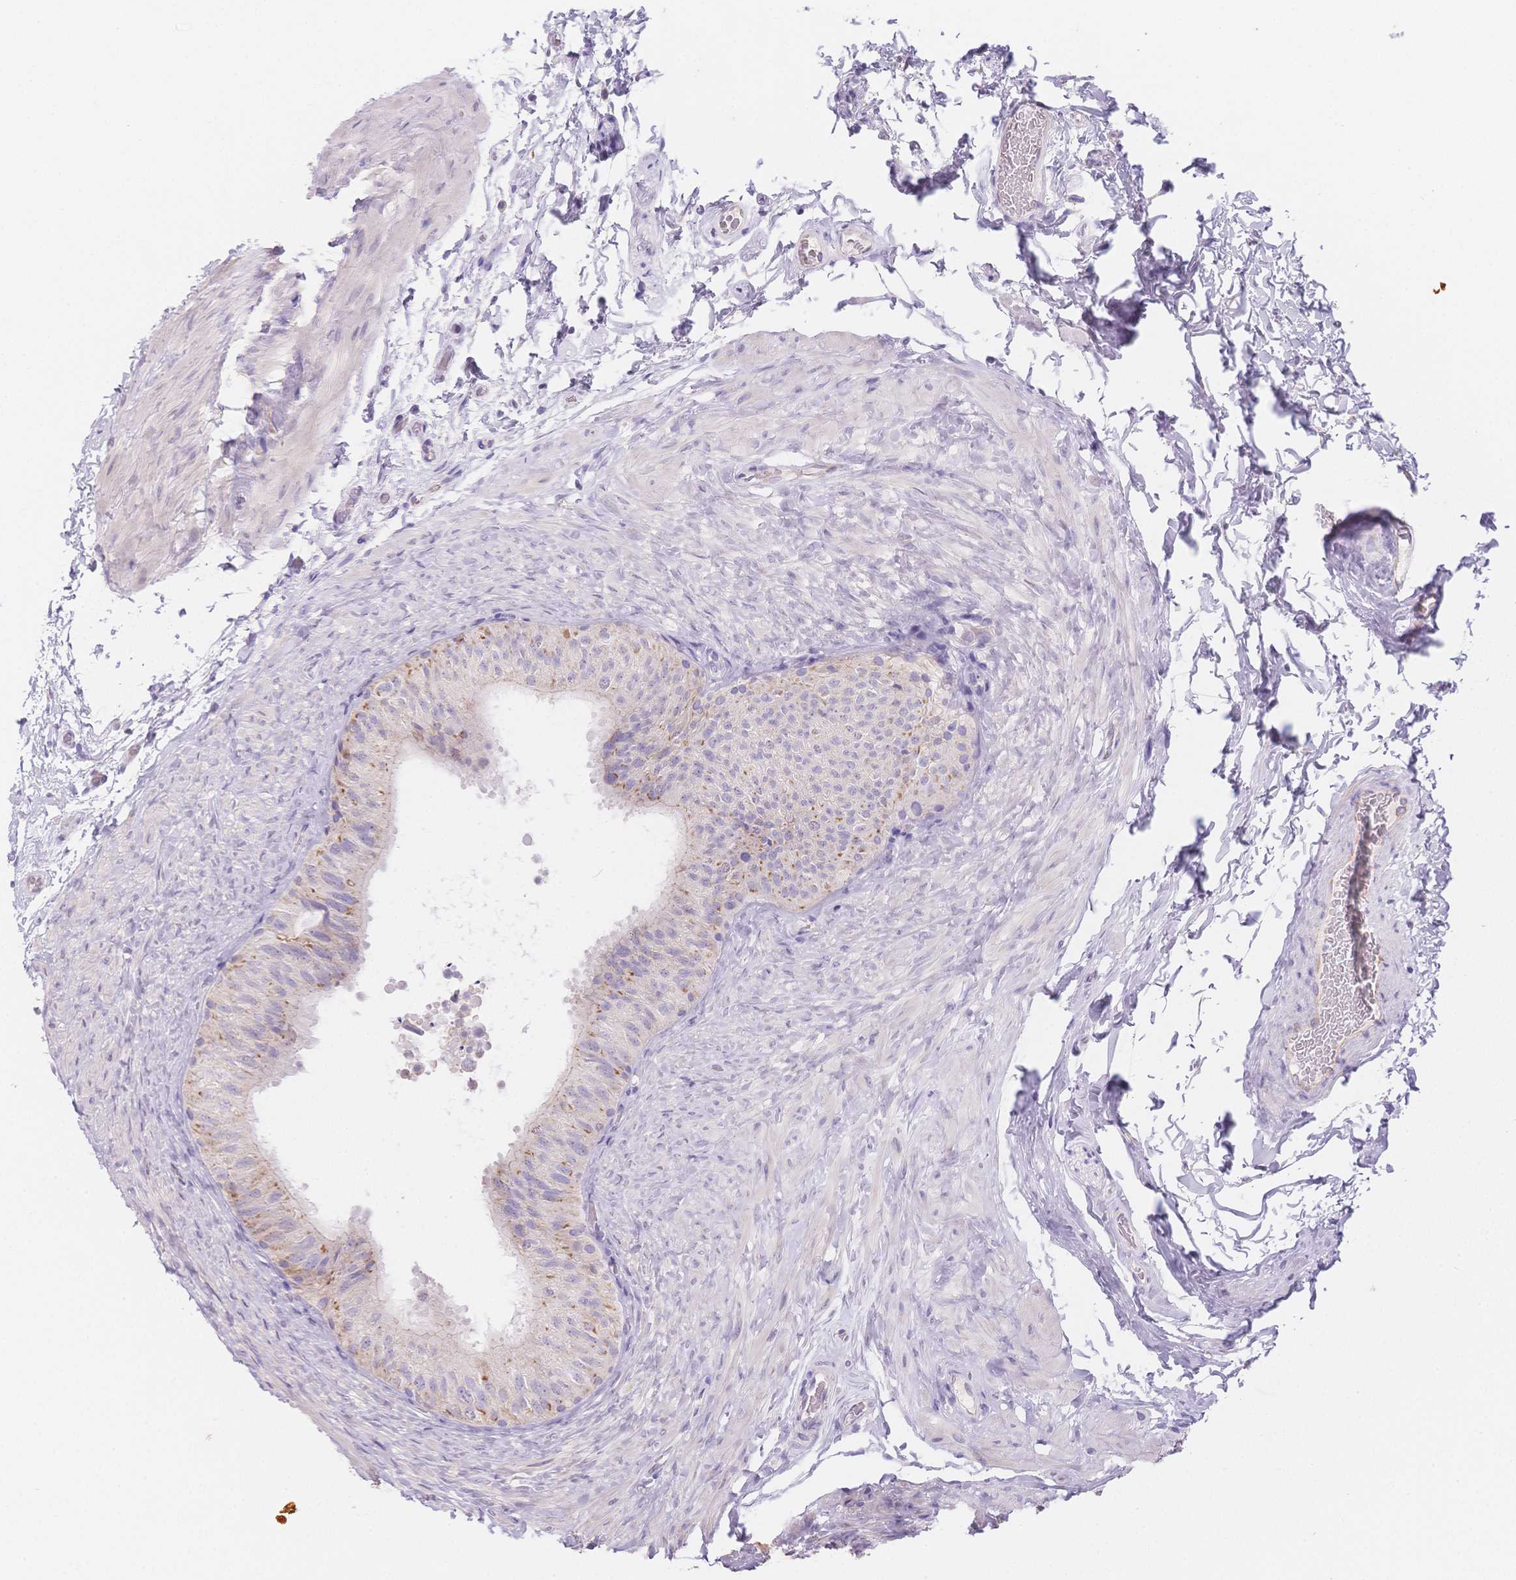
{"staining": {"intensity": "weak", "quantity": "<25%", "location": "cytoplasmic/membranous"}, "tissue": "epididymis", "cell_type": "Glandular cells", "image_type": "normal", "snomed": [{"axis": "morphology", "description": "Normal tissue, NOS"}, {"axis": "topography", "description": "Epididymis, spermatic cord, NOS"}, {"axis": "topography", "description": "Epididymis"}], "caption": "A histopathology image of human epididymis is negative for staining in glandular cells. (Brightfield microscopy of DAB immunohistochemistry at high magnification).", "gene": "SMYD1", "patient": {"sex": "male", "age": 31}}